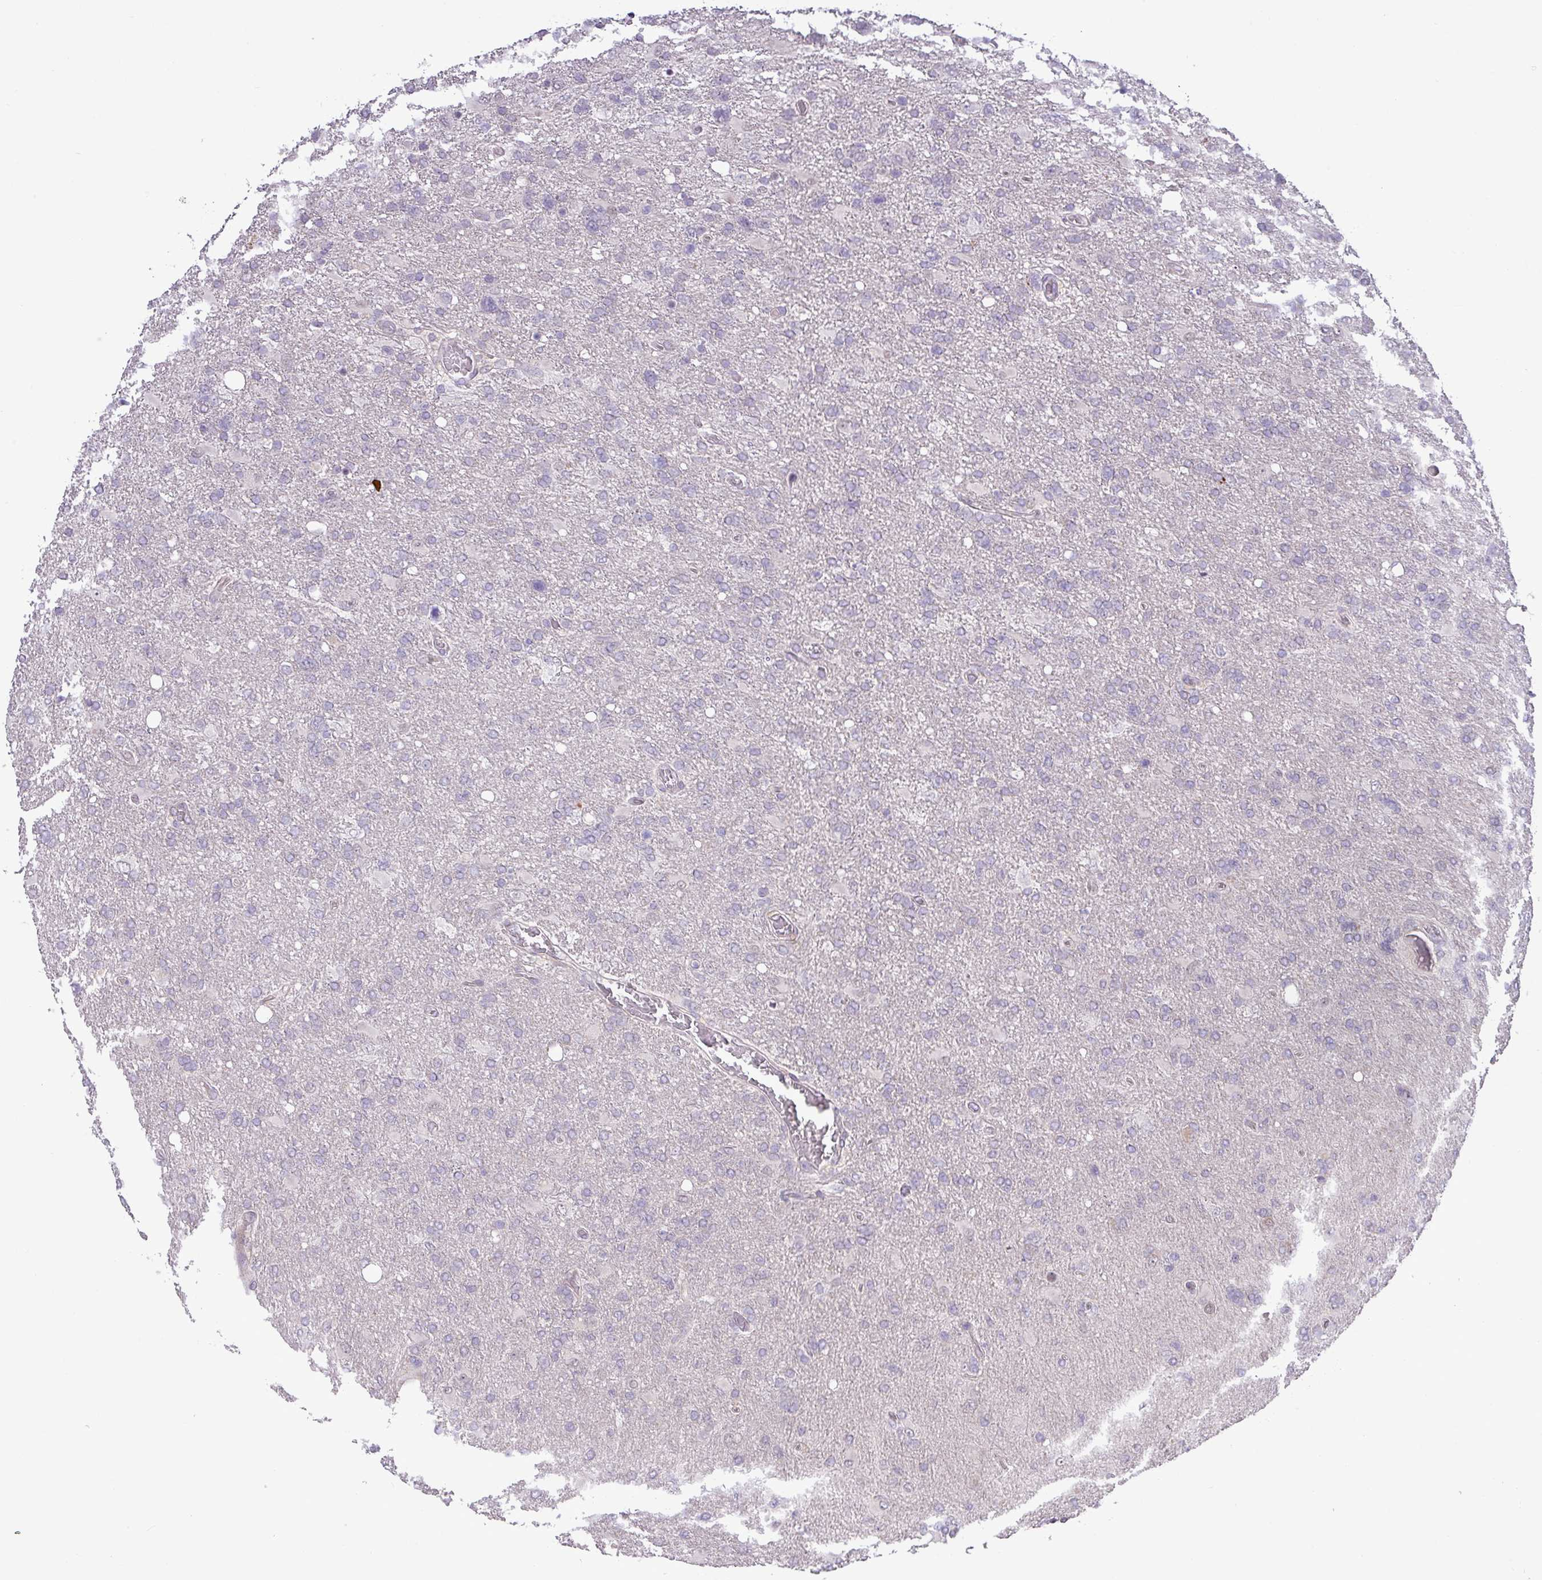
{"staining": {"intensity": "negative", "quantity": "none", "location": "none"}, "tissue": "glioma", "cell_type": "Tumor cells", "image_type": "cancer", "snomed": [{"axis": "morphology", "description": "Glioma, malignant, High grade"}, {"axis": "topography", "description": "Brain"}], "caption": "Photomicrograph shows no protein positivity in tumor cells of high-grade glioma (malignant) tissue.", "gene": "RIPPLY1", "patient": {"sex": "male", "age": 61}}